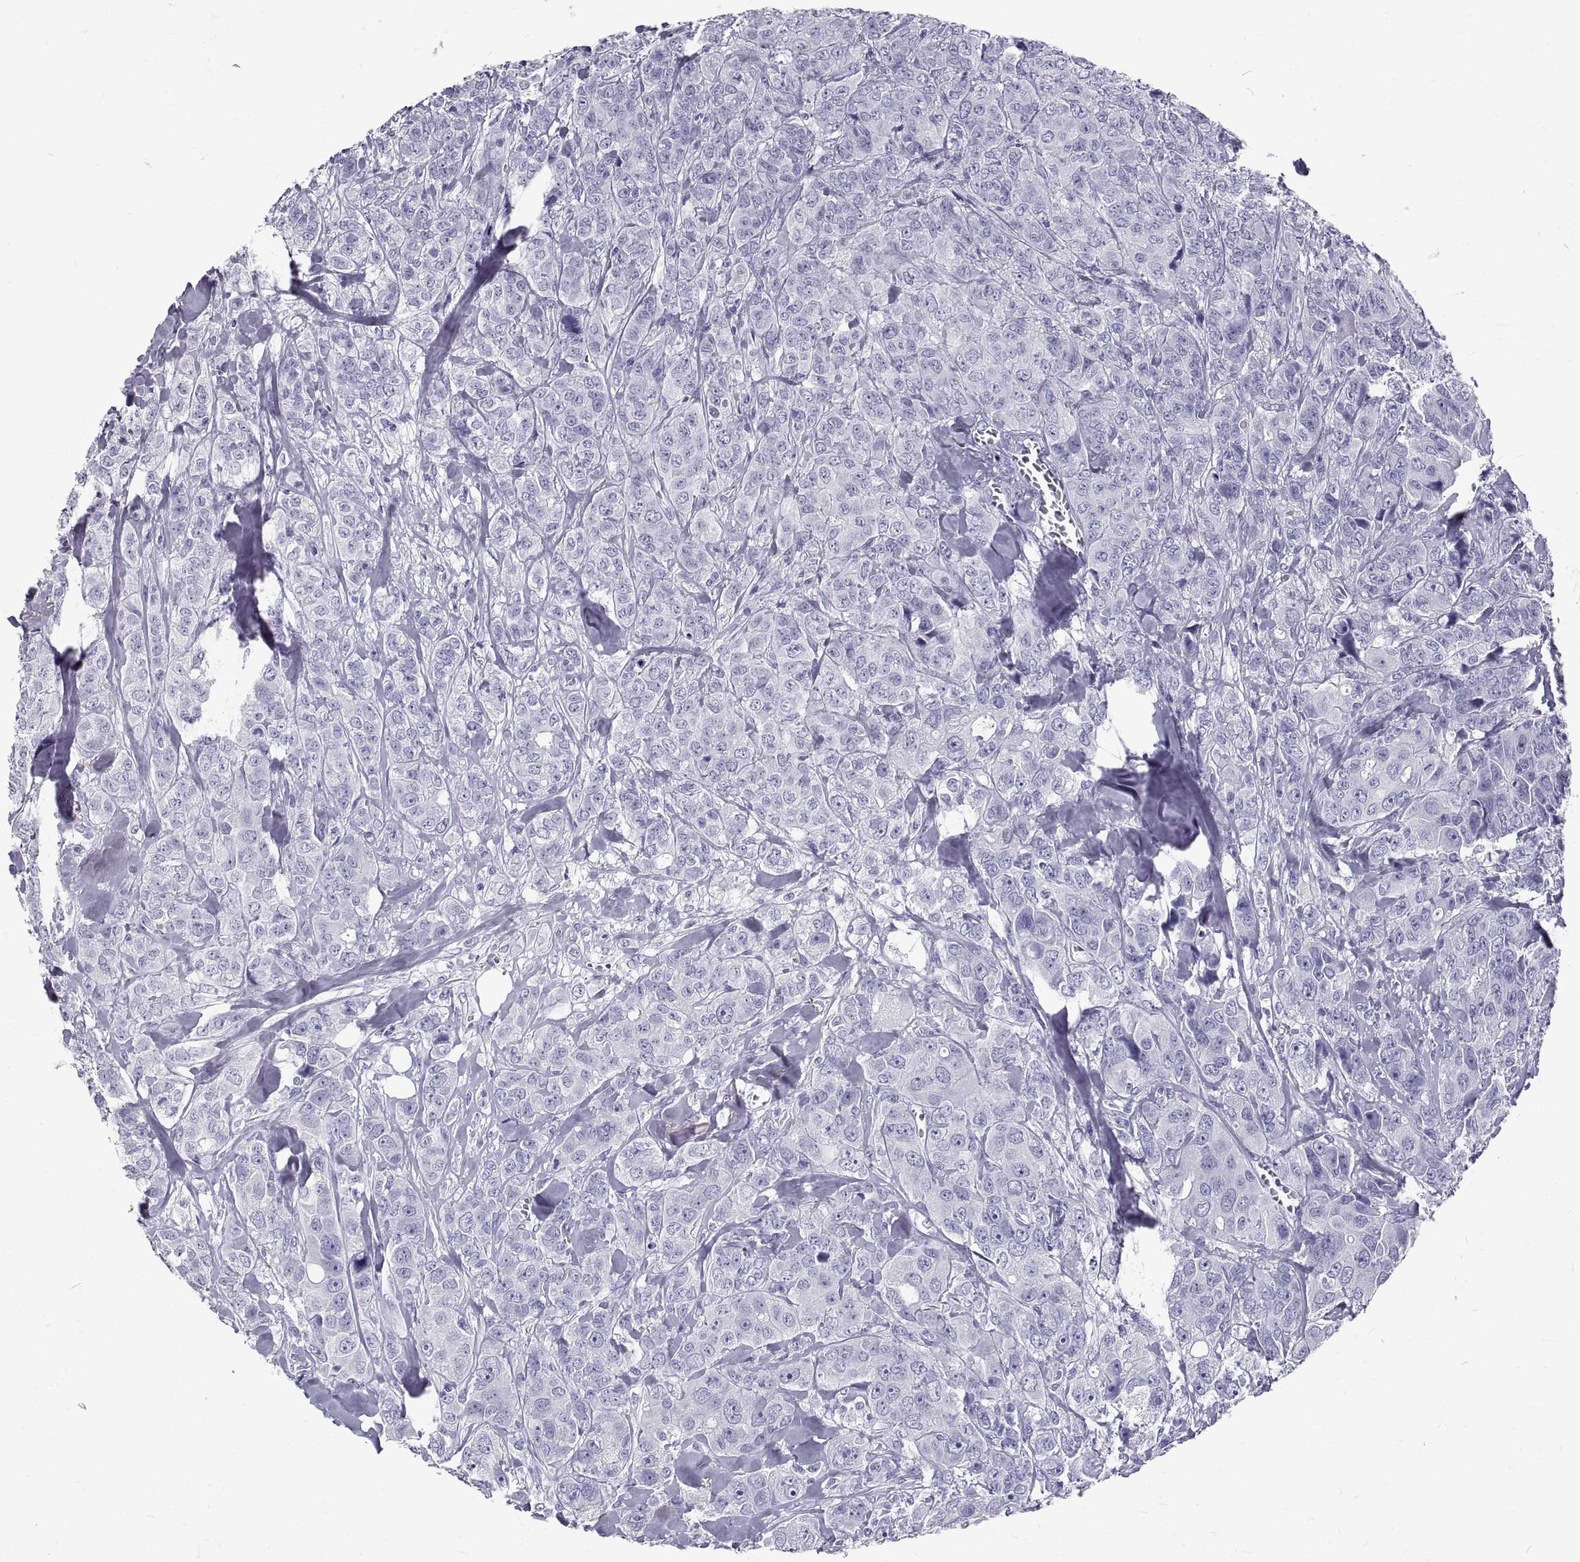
{"staining": {"intensity": "negative", "quantity": "none", "location": "none"}, "tissue": "breast cancer", "cell_type": "Tumor cells", "image_type": "cancer", "snomed": [{"axis": "morphology", "description": "Duct carcinoma"}, {"axis": "topography", "description": "Breast"}], "caption": "A histopathology image of invasive ductal carcinoma (breast) stained for a protein exhibits no brown staining in tumor cells. The staining is performed using DAB (3,3'-diaminobenzidine) brown chromogen with nuclei counter-stained in using hematoxylin.", "gene": "GNG12", "patient": {"sex": "female", "age": 43}}